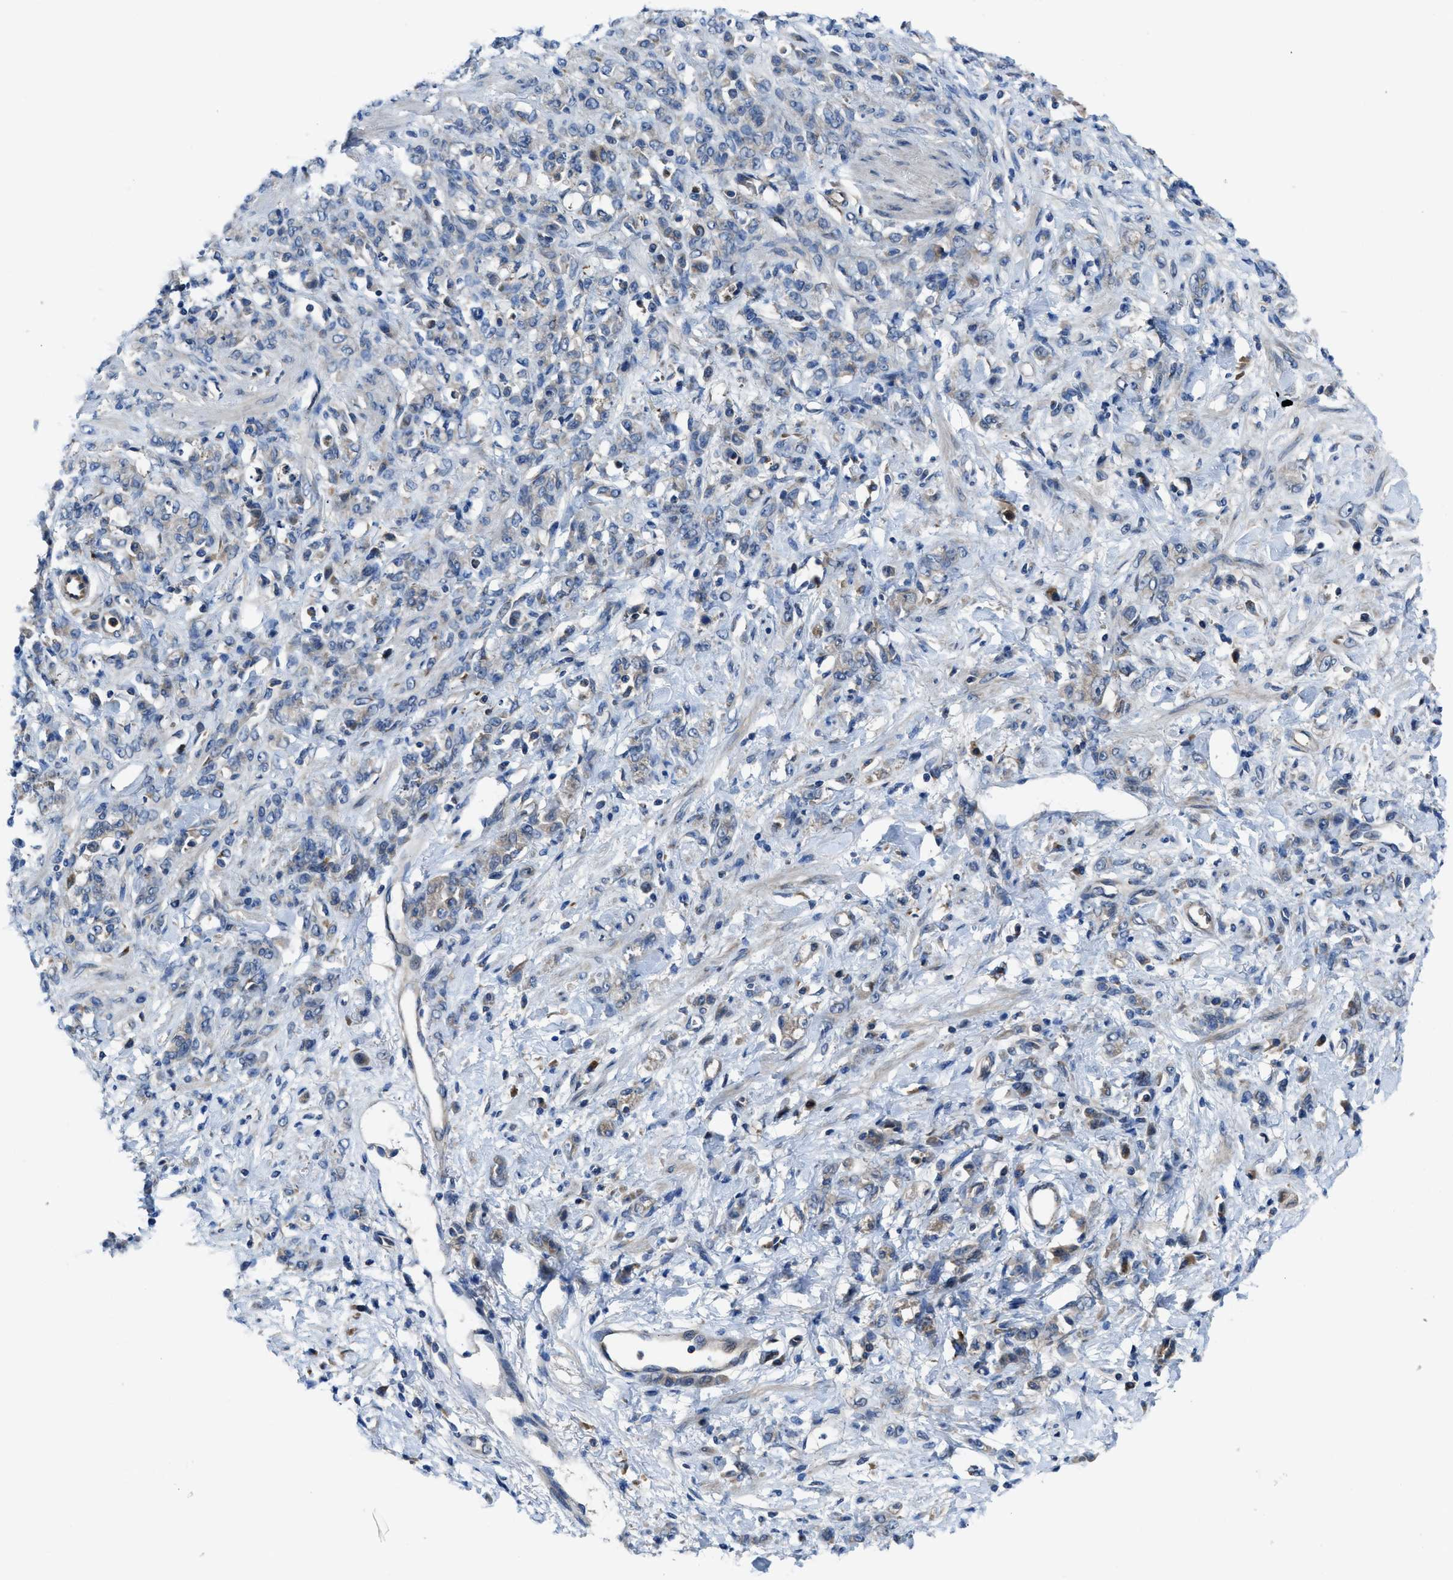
{"staining": {"intensity": "negative", "quantity": "none", "location": "none"}, "tissue": "stomach cancer", "cell_type": "Tumor cells", "image_type": "cancer", "snomed": [{"axis": "morphology", "description": "Normal tissue, NOS"}, {"axis": "morphology", "description": "Adenocarcinoma, NOS"}, {"axis": "topography", "description": "Stomach"}], "caption": "Adenocarcinoma (stomach) was stained to show a protein in brown. There is no significant expression in tumor cells.", "gene": "MAP3K20", "patient": {"sex": "male", "age": 82}}